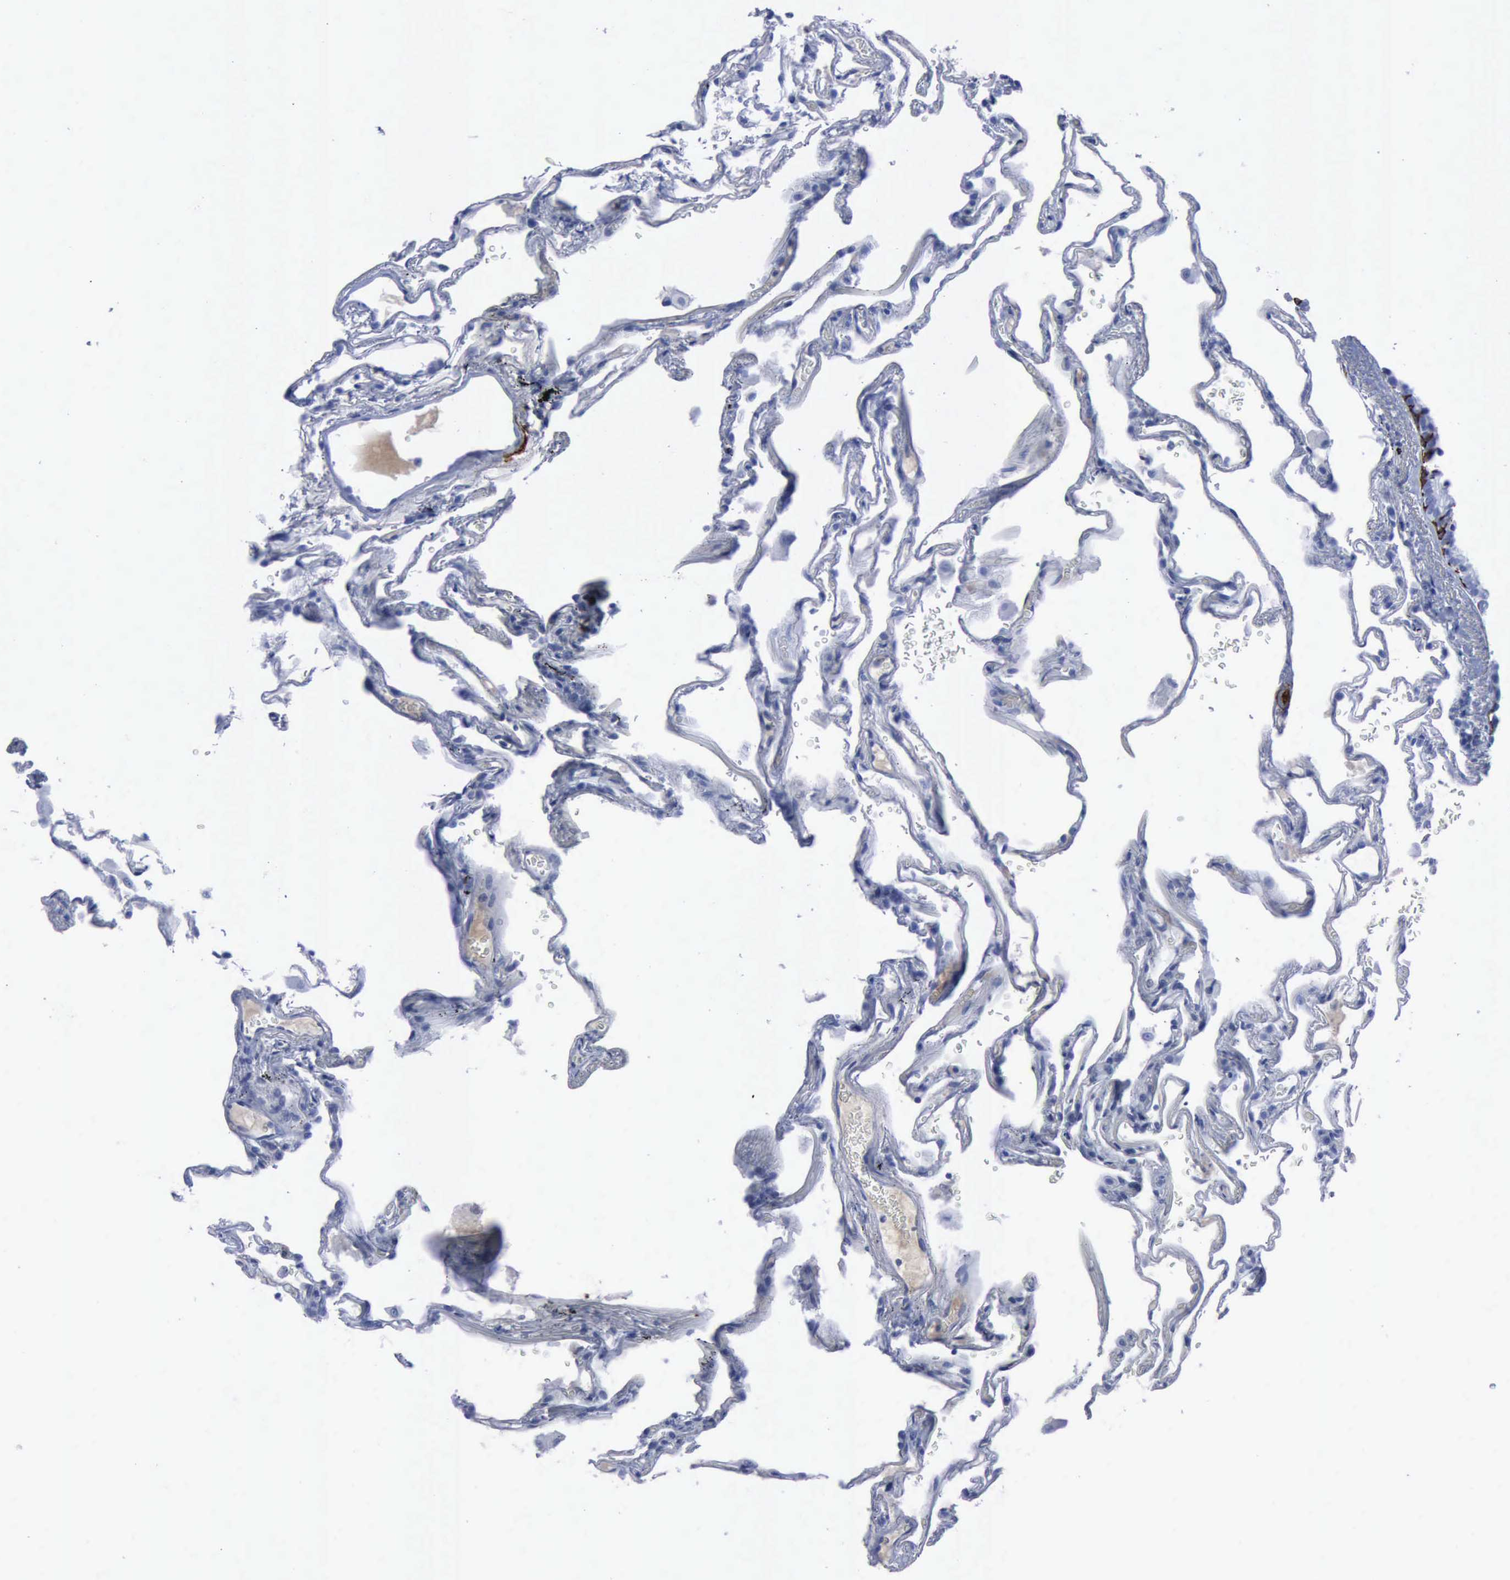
{"staining": {"intensity": "negative", "quantity": "none", "location": "none"}, "tissue": "lung", "cell_type": "Alveolar cells", "image_type": "normal", "snomed": [{"axis": "morphology", "description": "Normal tissue, NOS"}, {"axis": "morphology", "description": "Inflammation, NOS"}, {"axis": "topography", "description": "Lung"}], "caption": "Alveolar cells show no significant staining in unremarkable lung. (Stains: DAB IHC with hematoxylin counter stain, Microscopy: brightfield microscopy at high magnification).", "gene": "NGFR", "patient": {"sex": "male", "age": 69}}